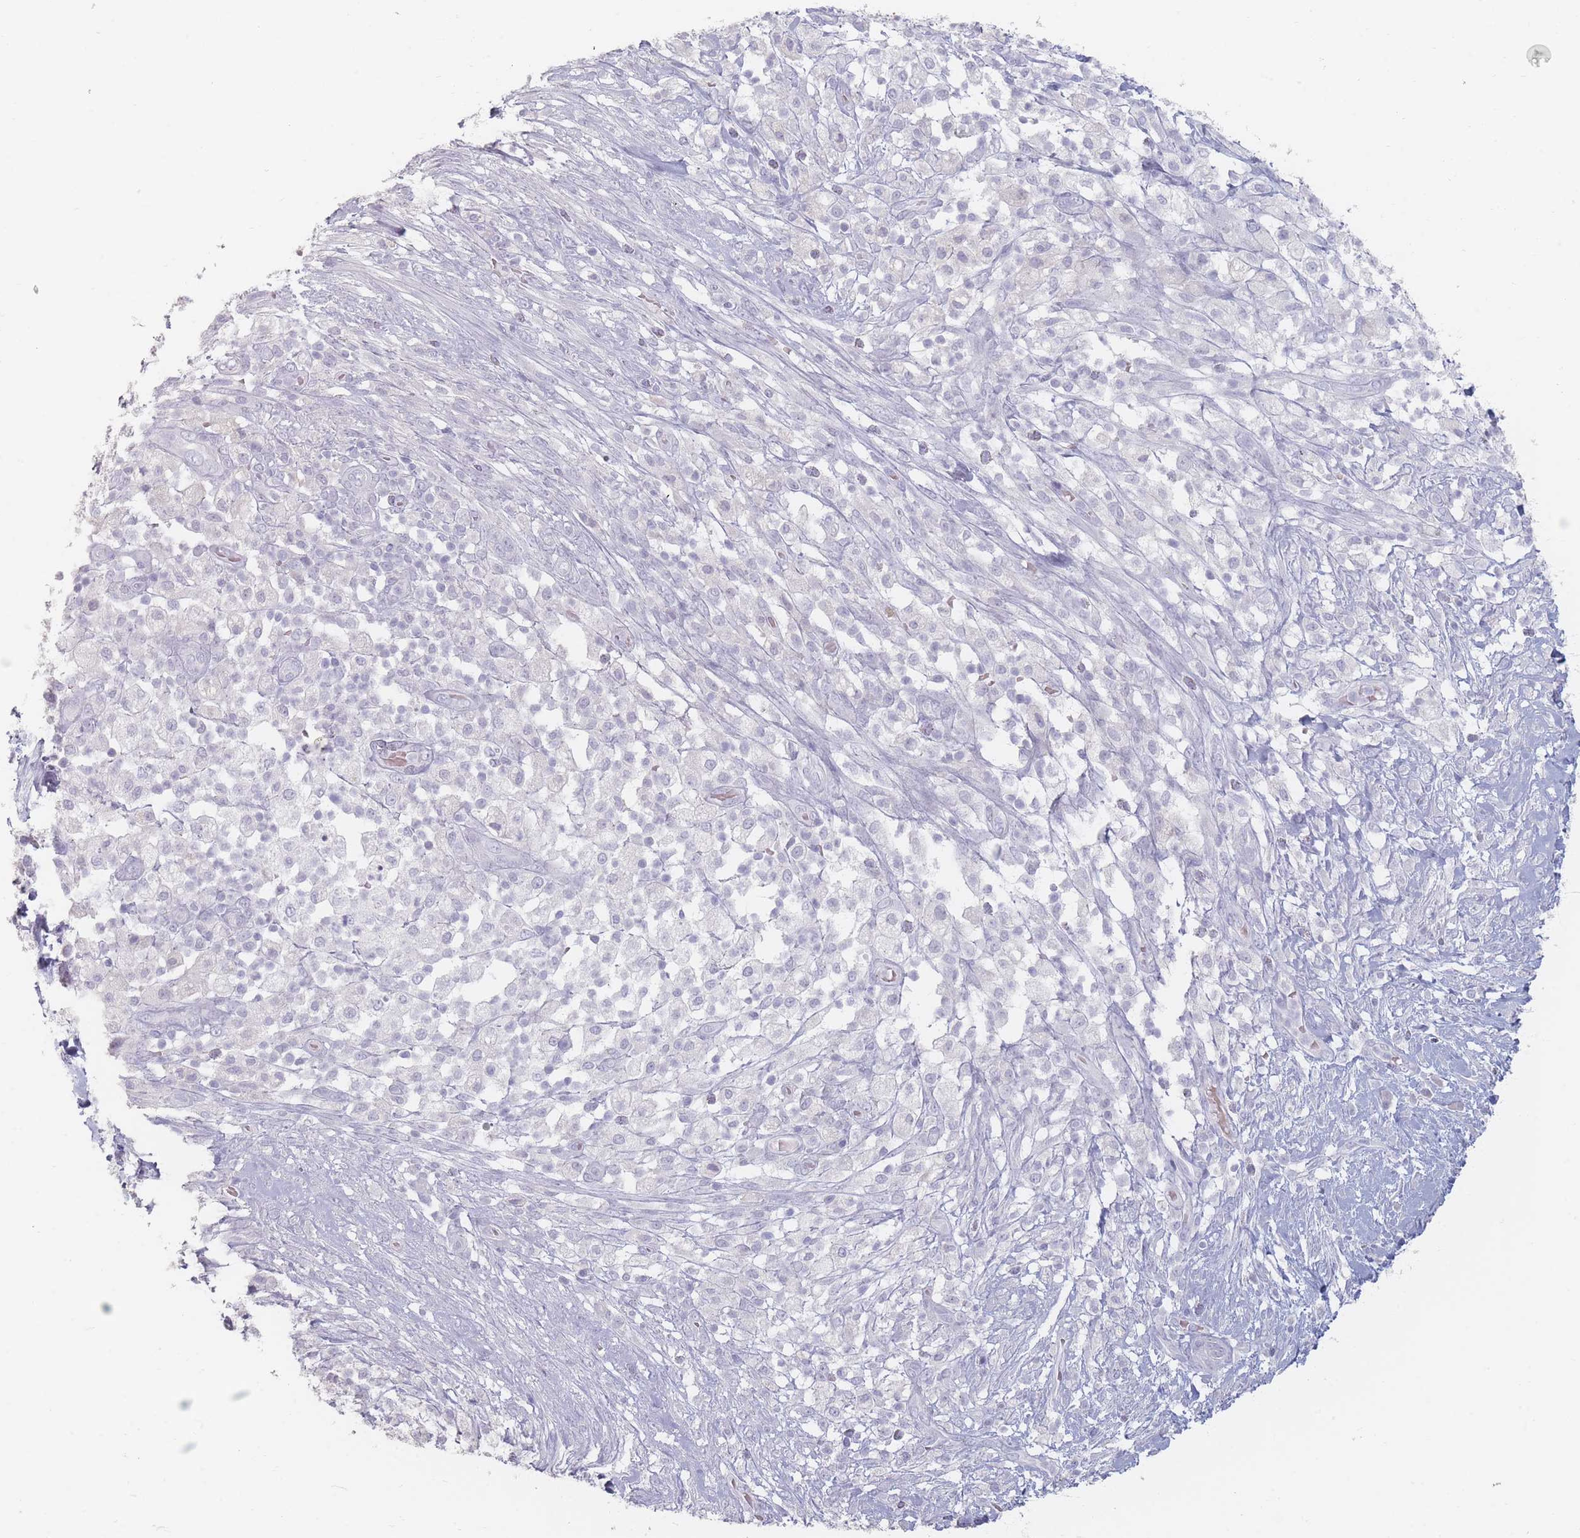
{"staining": {"intensity": "negative", "quantity": "none", "location": "none"}, "tissue": "pancreatic cancer", "cell_type": "Tumor cells", "image_type": "cancer", "snomed": [{"axis": "morphology", "description": "Adenocarcinoma, NOS"}, {"axis": "topography", "description": "Pancreas"}], "caption": "Tumor cells are negative for protein expression in human pancreatic cancer. Brightfield microscopy of immunohistochemistry (IHC) stained with DAB (3,3'-diaminobenzidine) (brown) and hematoxylin (blue), captured at high magnification.", "gene": "HELZ2", "patient": {"sex": "female", "age": 72}}